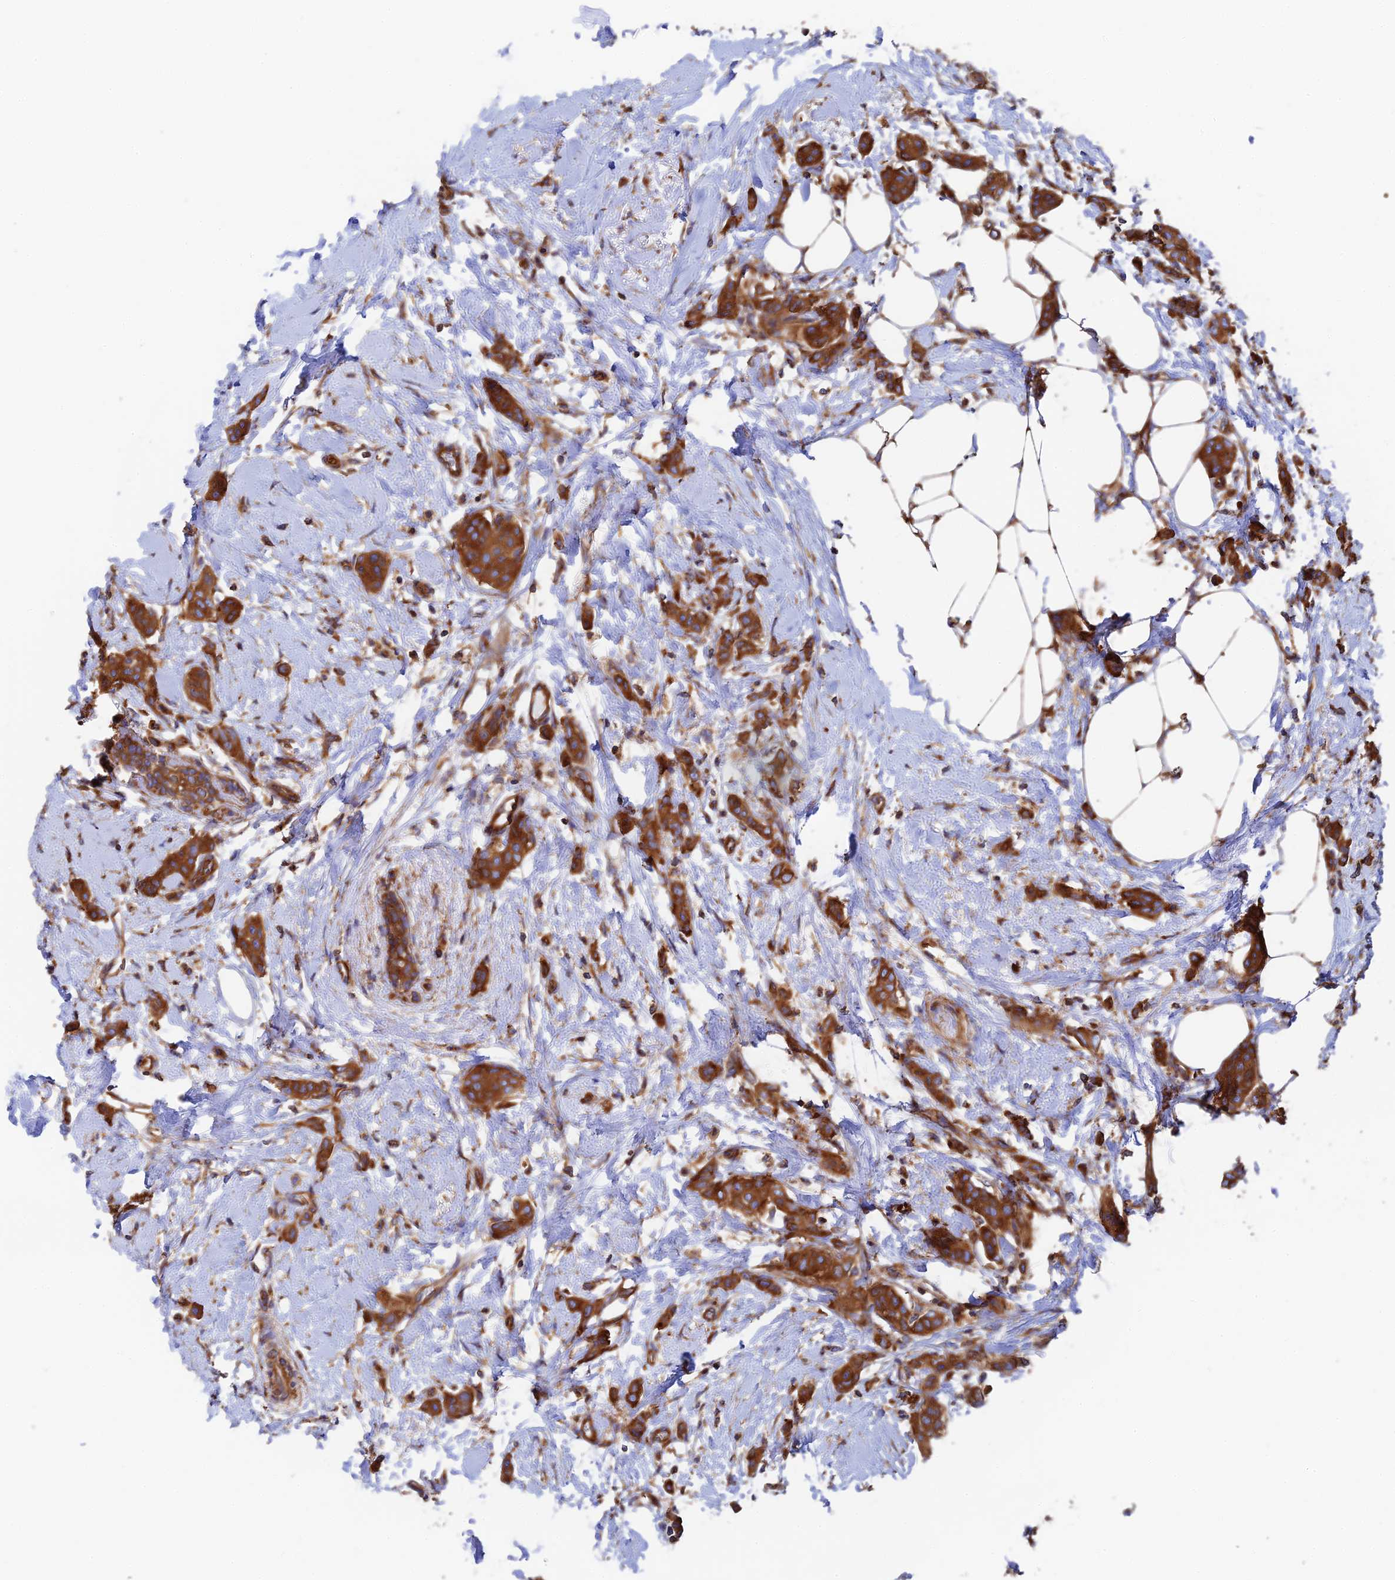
{"staining": {"intensity": "strong", "quantity": ">75%", "location": "cytoplasmic/membranous"}, "tissue": "breast cancer", "cell_type": "Tumor cells", "image_type": "cancer", "snomed": [{"axis": "morphology", "description": "Duct carcinoma"}, {"axis": "topography", "description": "Breast"}], "caption": "Breast cancer stained with a brown dye shows strong cytoplasmic/membranous positive staining in about >75% of tumor cells.", "gene": "DCTN2", "patient": {"sex": "female", "age": 72}}